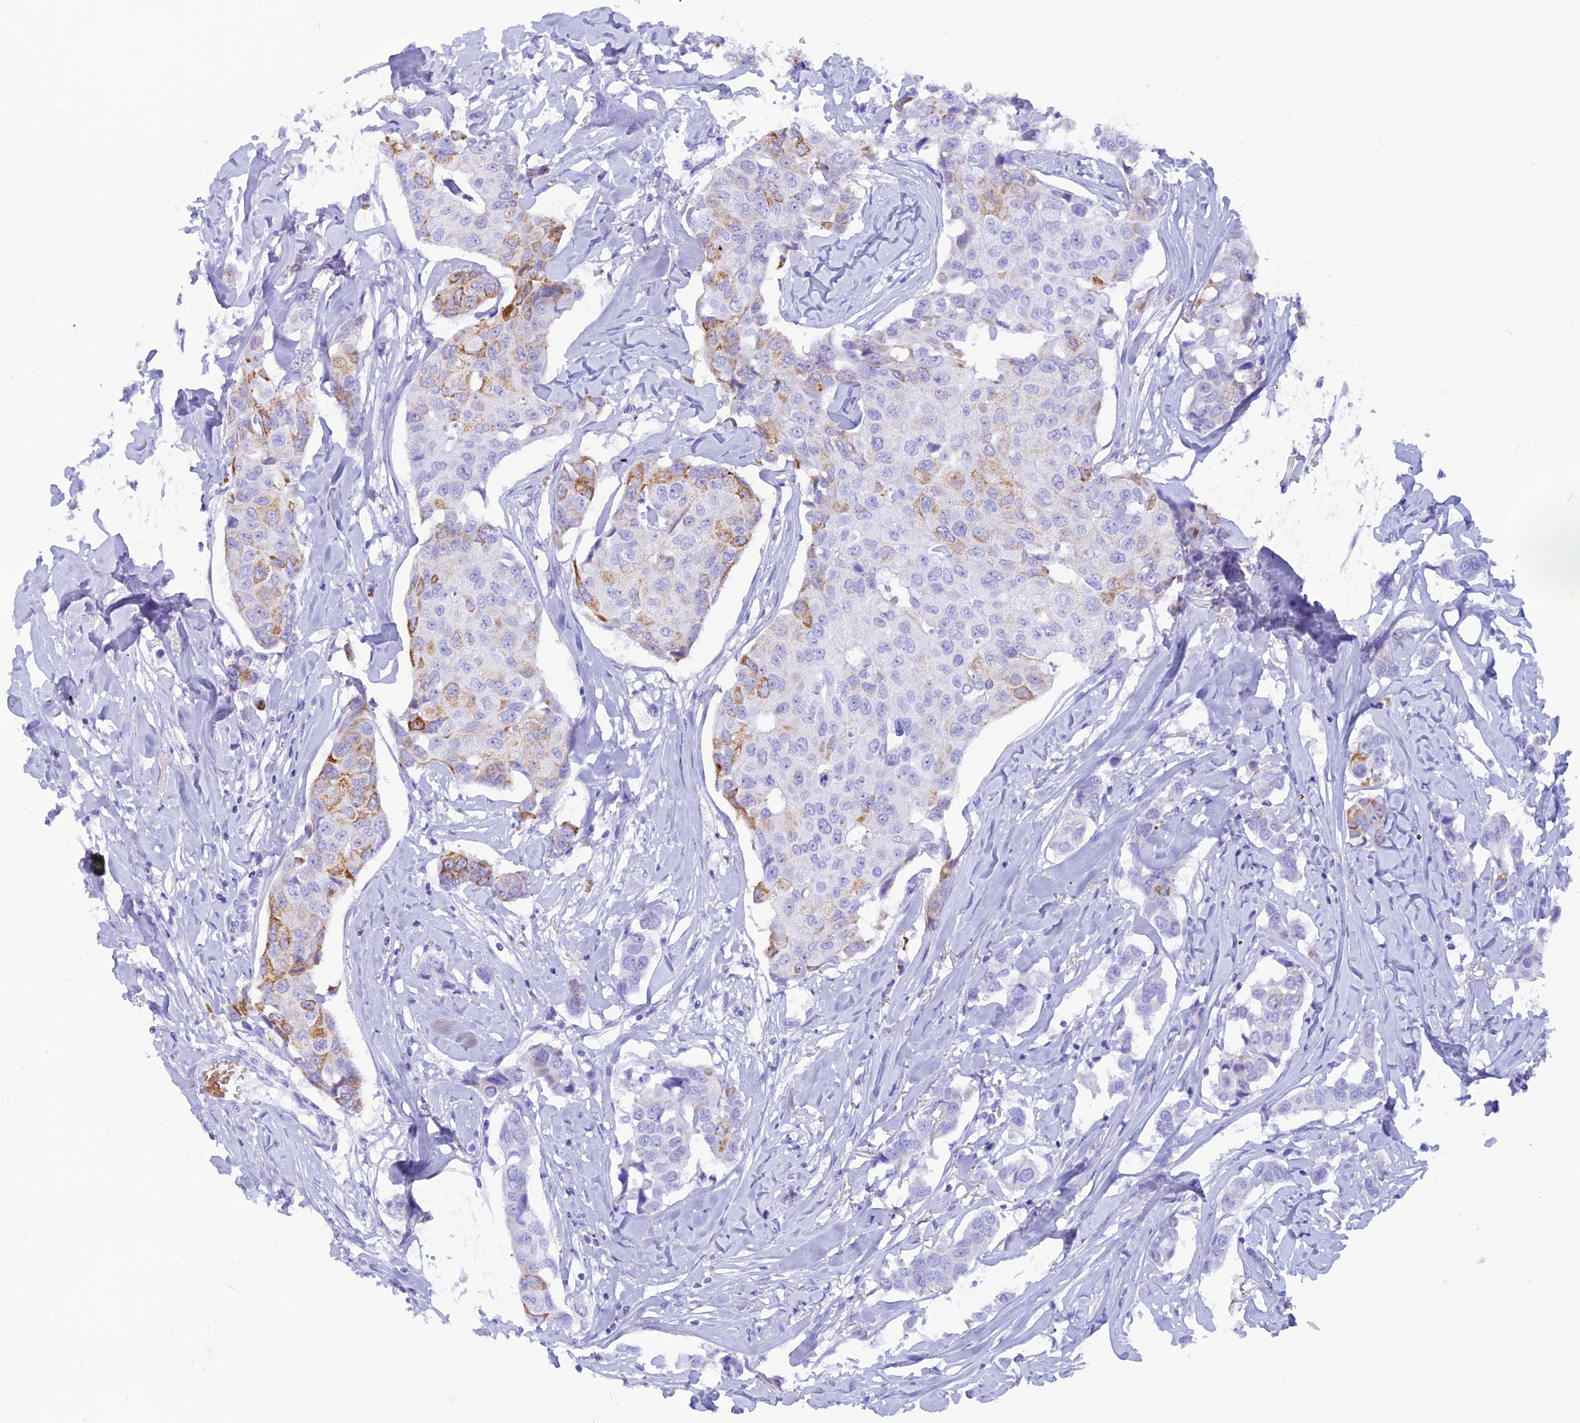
{"staining": {"intensity": "moderate", "quantity": "<25%", "location": "cytoplasmic/membranous"}, "tissue": "breast cancer", "cell_type": "Tumor cells", "image_type": "cancer", "snomed": [{"axis": "morphology", "description": "Duct carcinoma"}, {"axis": "topography", "description": "Breast"}], "caption": "Immunohistochemical staining of infiltrating ductal carcinoma (breast) shows moderate cytoplasmic/membranous protein positivity in approximately <25% of tumor cells.", "gene": "GLYATL1", "patient": {"sex": "female", "age": 80}}